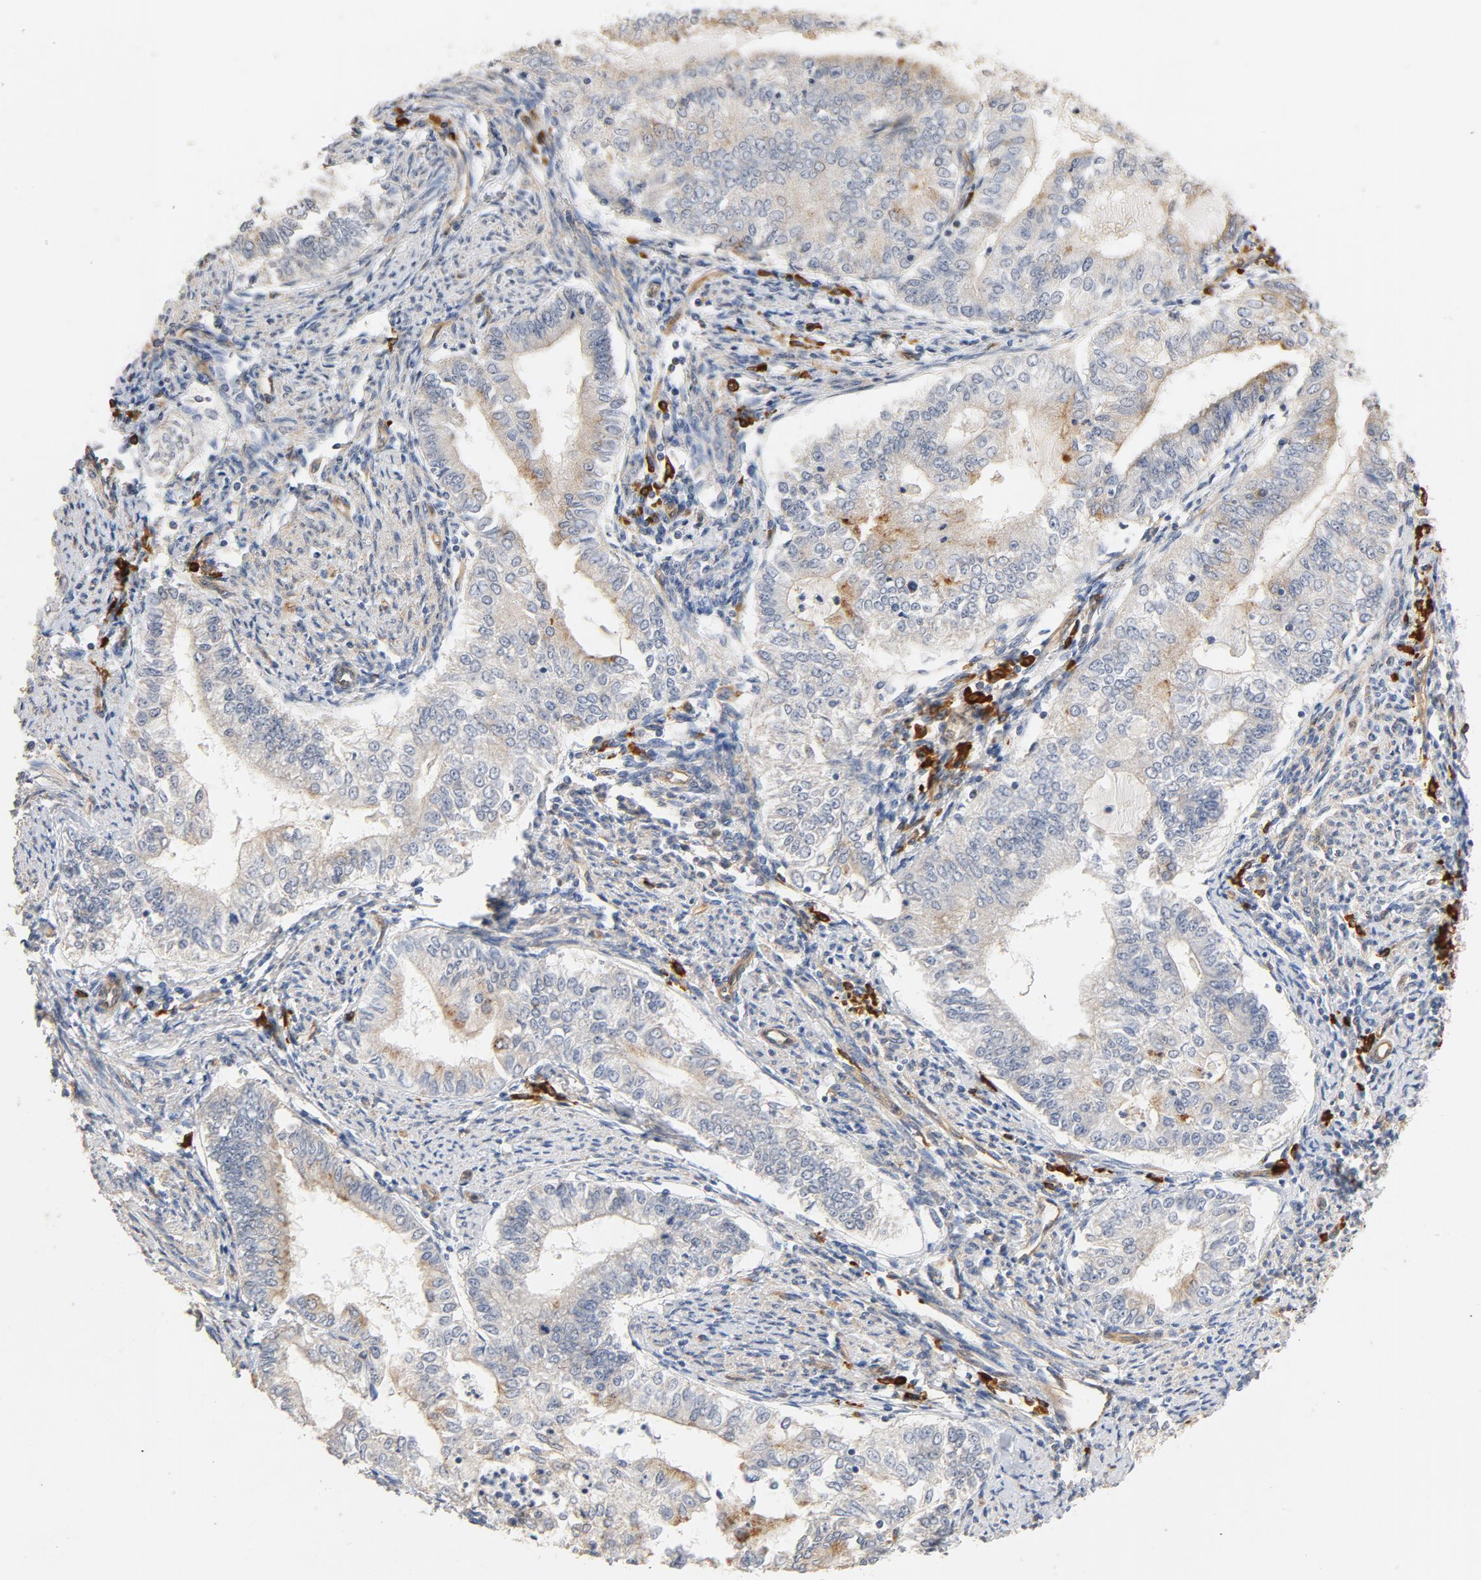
{"staining": {"intensity": "weak", "quantity": "25%-75%", "location": "cytoplasmic/membranous"}, "tissue": "endometrial cancer", "cell_type": "Tumor cells", "image_type": "cancer", "snomed": [{"axis": "morphology", "description": "Adenocarcinoma, NOS"}, {"axis": "topography", "description": "Endometrium"}], "caption": "Immunohistochemistry histopathology image of neoplastic tissue: endometrial adenocarcinoma stained using immunohistochemistry demonstrates low levels of weak protein expression localized specifically in the cytoplasmic/membranous of tumor cells, appearing as a cytoplasmic/membranous brown color.", "gene": "UBE2J1", "patient": {"sex": "female", "age": 66}}